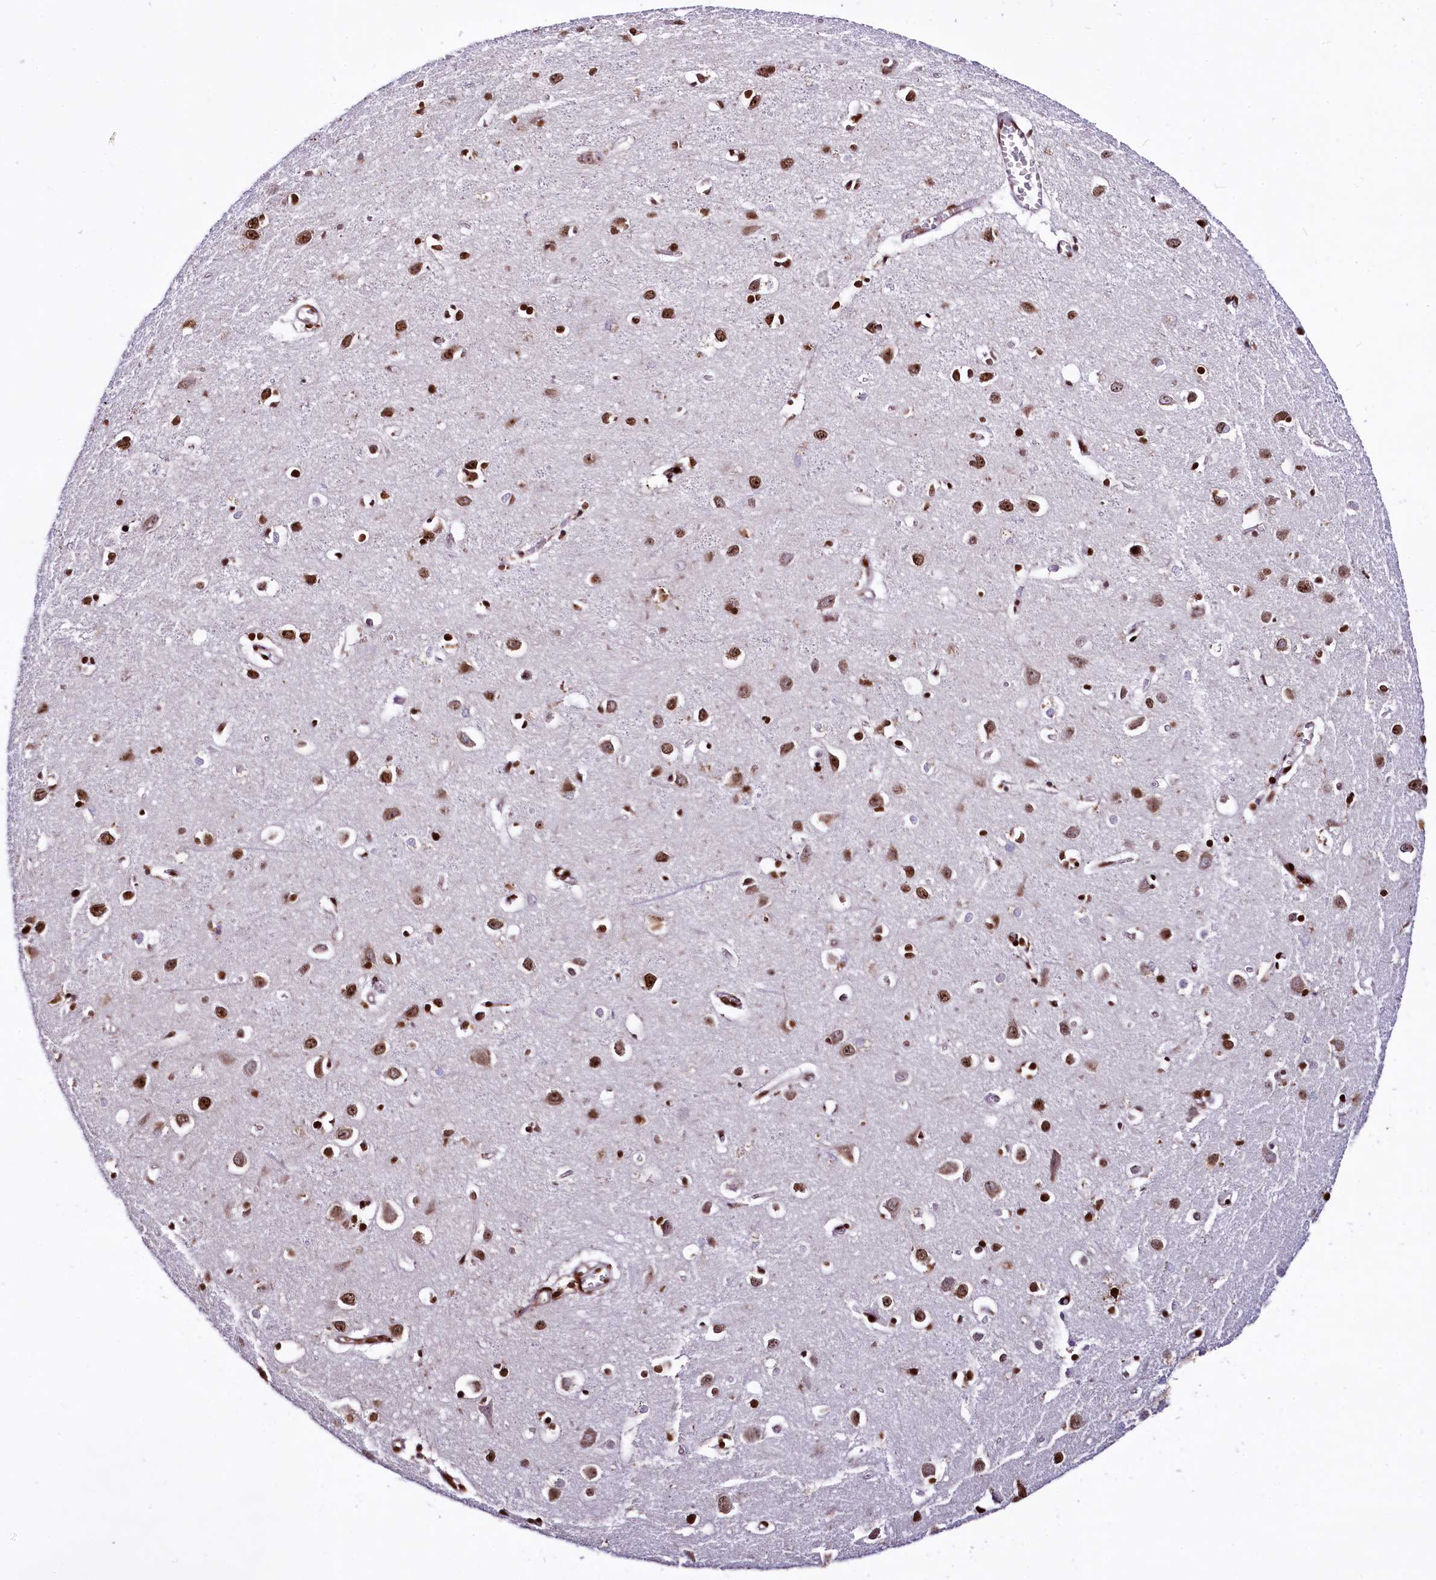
{"staining": {"intensity": "strong", "quantity": ">75%", "location": "nuclear"}, "tissue": "cerebral cortex", "cell_type": "Endothelial cells", "image_type": "normal", "snomed": [{"axis": "morphology", "description": "Normal tissue, NOS"}, {"axis": "topography", "description": "Cerebral cortex"}], "caption": "Endothelial cells display strong nuclear positivity in about >75% of cells in benign cerebral cortex.", "gene": "PDS5B", "patient": {"sex": "female", "age": 64}}